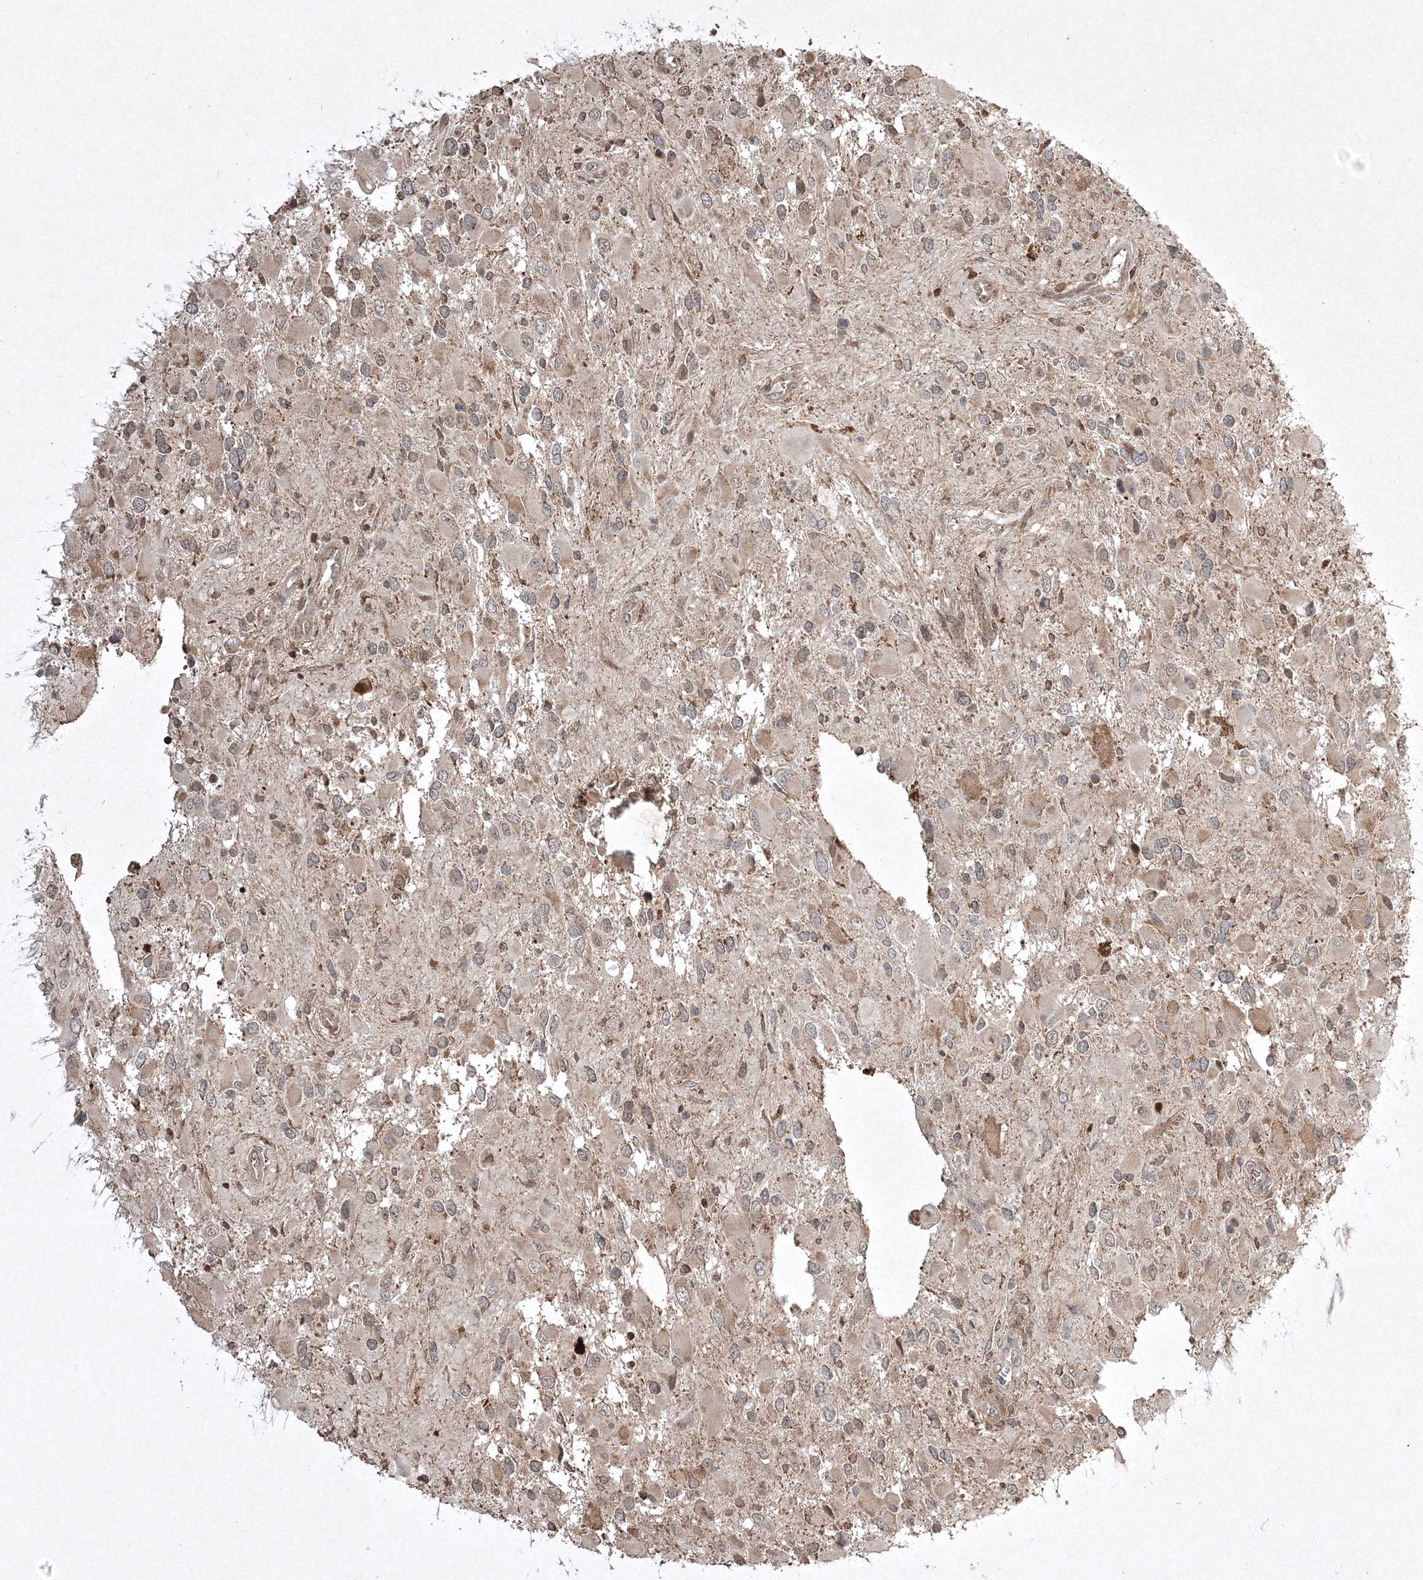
{"staining": {"intensity": "weak", "quantity": "<25%", "location": "cytoplasmic/membranous,nuclear"}, "tissue": "glioma", "cell_type": "Tumor cells", "image_type": "cancer", "snomed": [{"axis": "morphology", "description": "Glioma, malignant, High grade"}, {"axis": "topography", "description": "Brain"}], "caption": "Human glioma stained for a protein using IHC displays no staining in tumor cells.", "gene": "PLTP", "patient": {"sex": "male", "age": 53}}